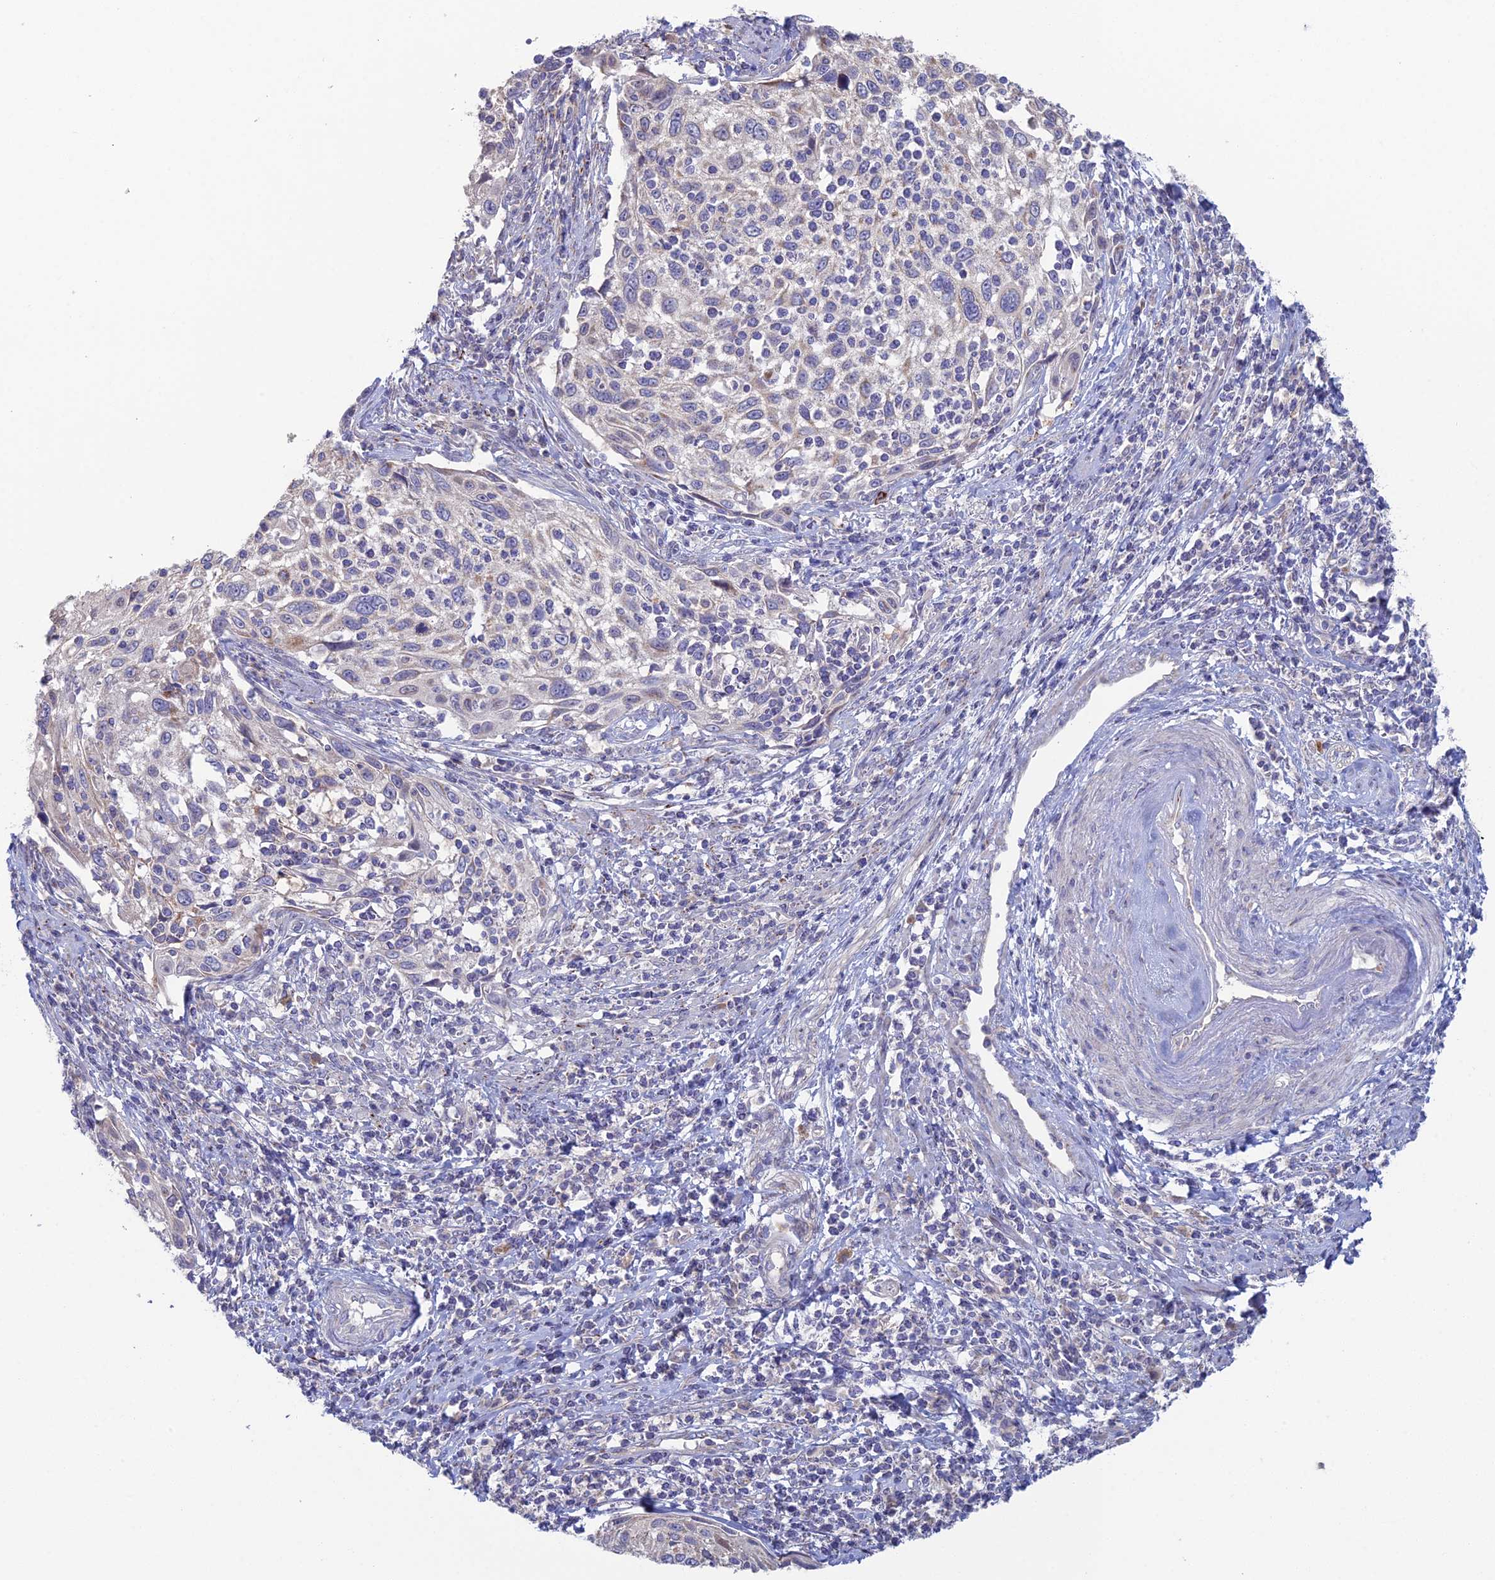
{"staining": {"intensity": "weak", "quantity": "<25%", "location": "cytoplasmic/membranous"}, "tissue": "cervical cancer", "cell_type": "Tumor cells", "image_type": "cancer", "snomed": [{"axis": "morphology", "description": "Squamous cell carcinoma, NOS"}, {"axis": "topography", "description": "Cervix"}], "caption": "This is an immunohistochemistry (IHC) histopathology image of cervical cancer (squamous cell carcinoma). There is no positivity in tumor cells.", "gene": "ARL16", "patient": {"sex": "female", "age": 70}}